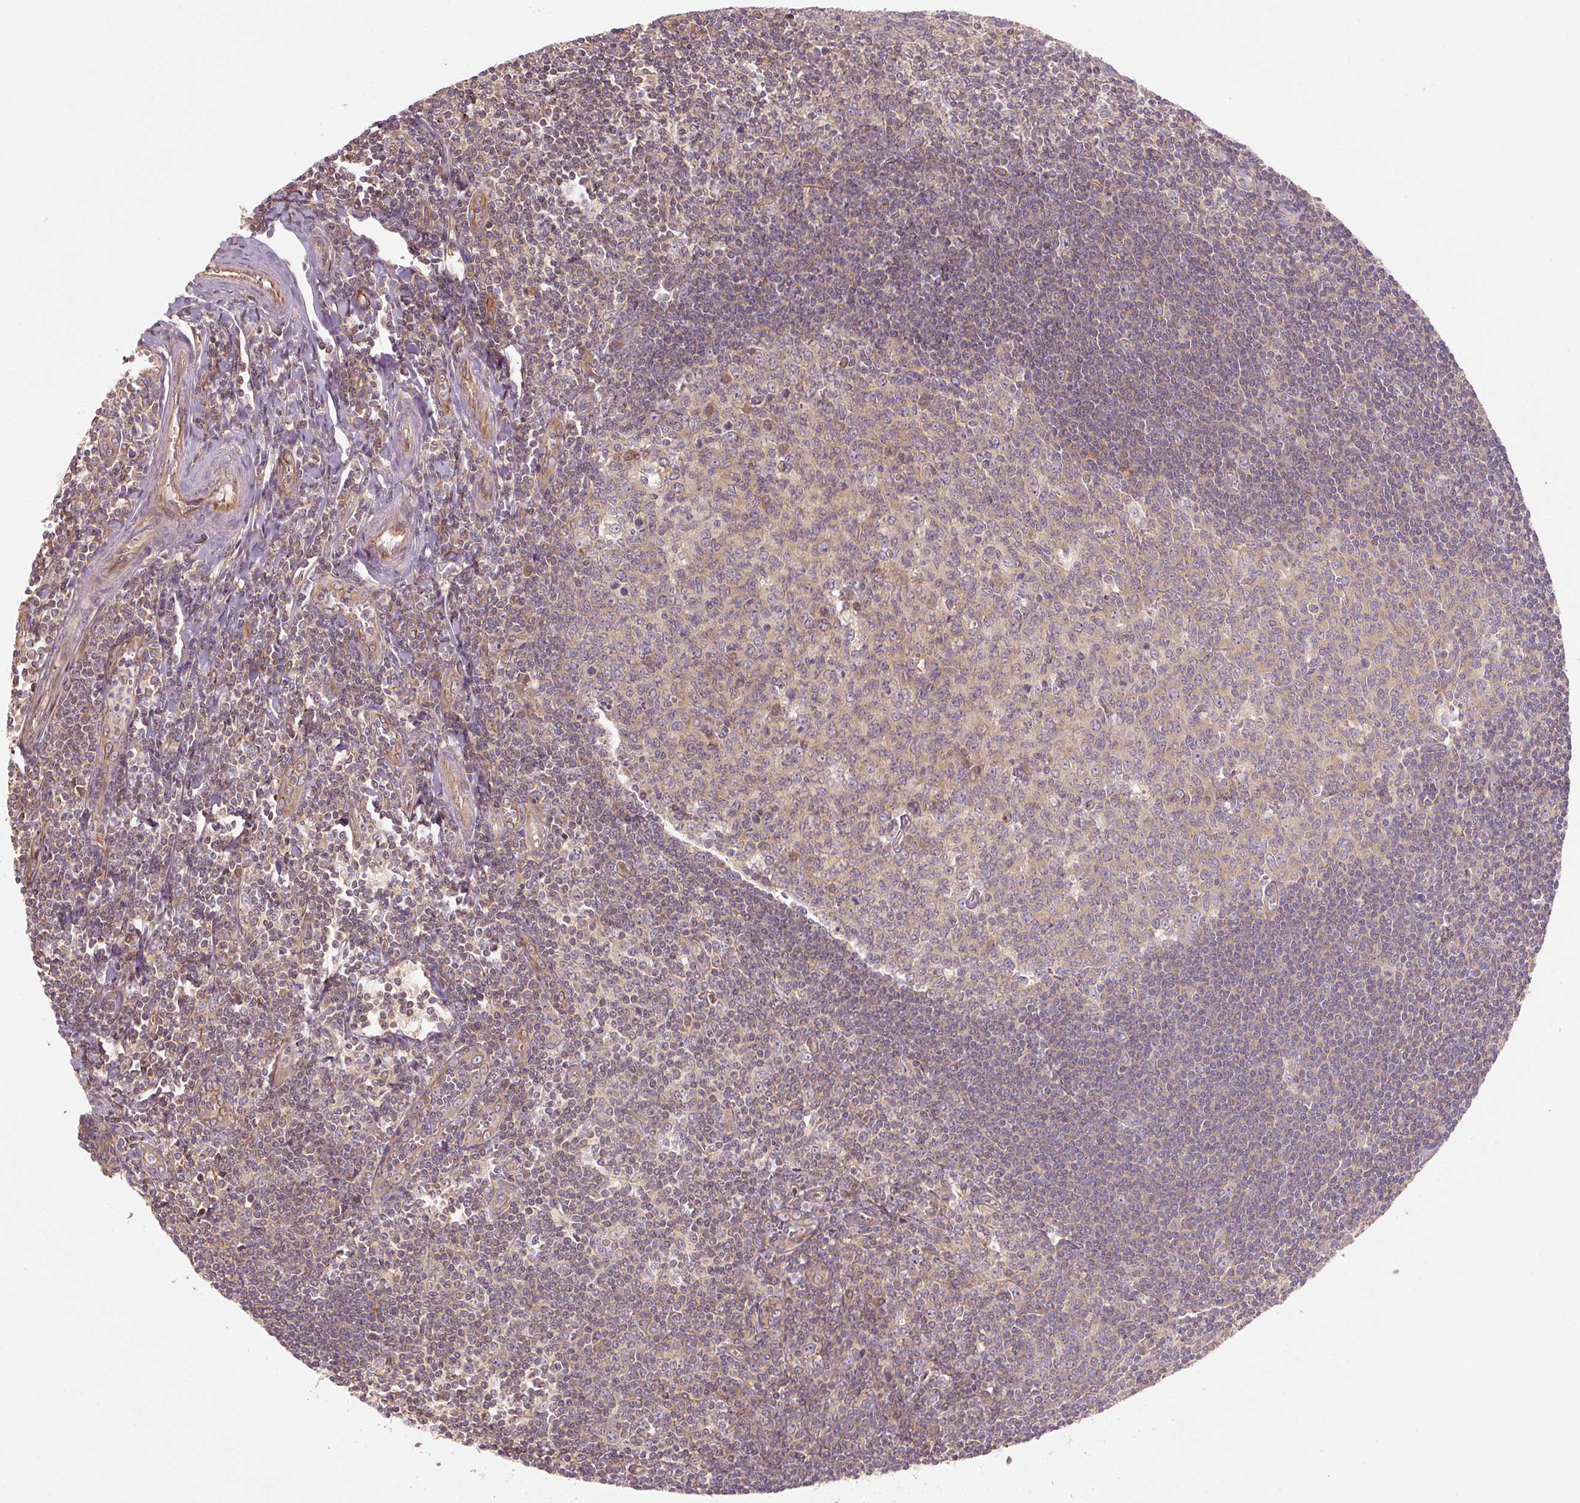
{"staining": {"intensity": "weak", "quantity": "<25%", "location": "cytoplasmic/membranous"}, "tissue": "tonsil", "cell_type": "Germinal center cells", "image_type": "normal", "snomed": [{"axis": "morphology", "description": "Normal tissue, NOS"}, {"axis": "topography", "description": "Tonsil"}], "caption": "This is an IHC micrograph of benign tonsil. There is no positivity in germinal center cells.", "gene": "RB1CC1", "patient": {"sex": "male", "age": 27}}